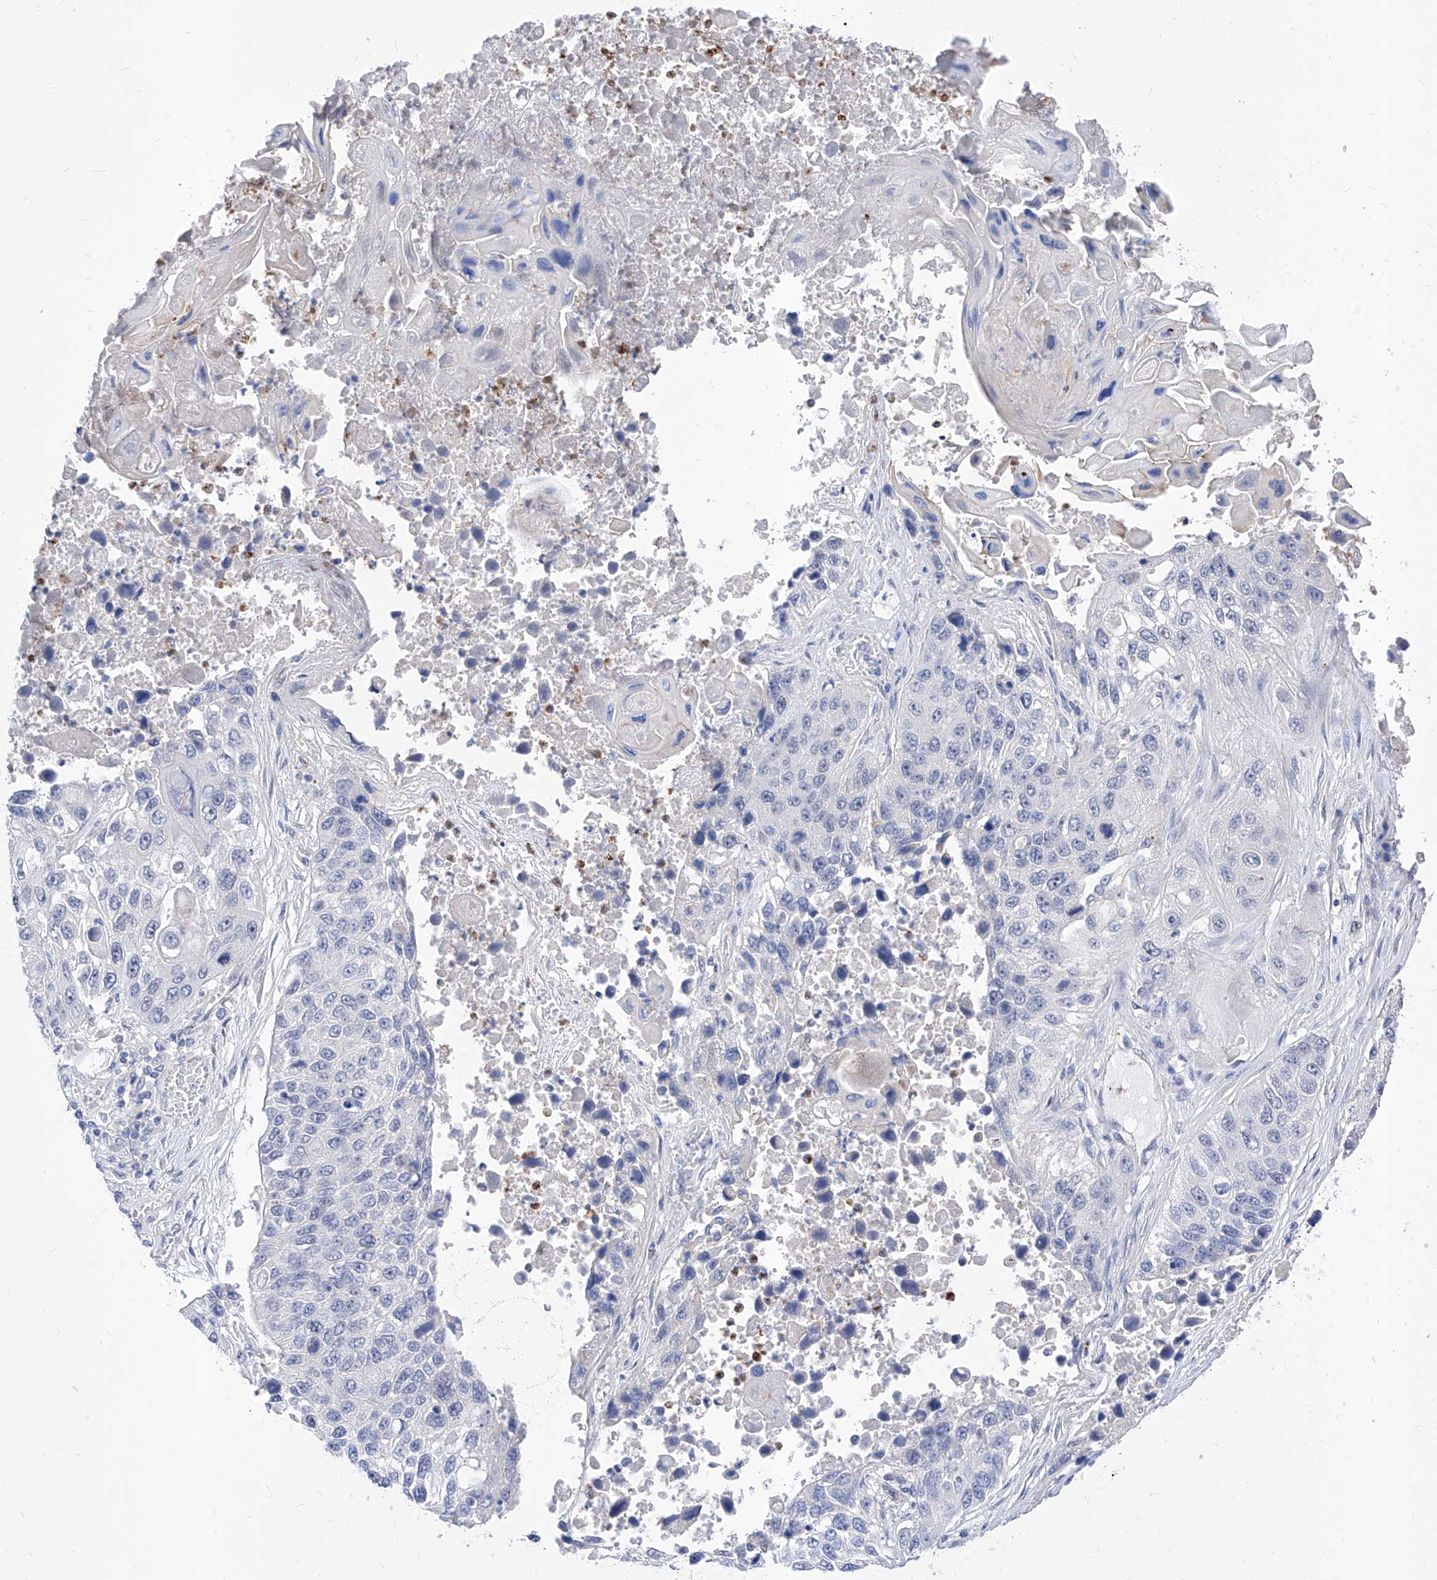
{"staining": {"intensity": "negative", "quantity": "none", "location": "none"}, "tissue": "lung cancer", "cell_type": "Tumor cells", "image_type": "cancer", "snomed": [{"axis": "morphology", "description": "Squamous cell carcinoma, NOS"}, {"axis": "topography", "description": "Lung"}], "caption": "This histopathology image is of lung squamous cell carcinoma stained with IHC to label a protein in brown with the nuclei are counter-stained blue. There is no positivity in tumor cells.", "gene": "VAX1", "patient": {"sex": "male", "age": 61}}